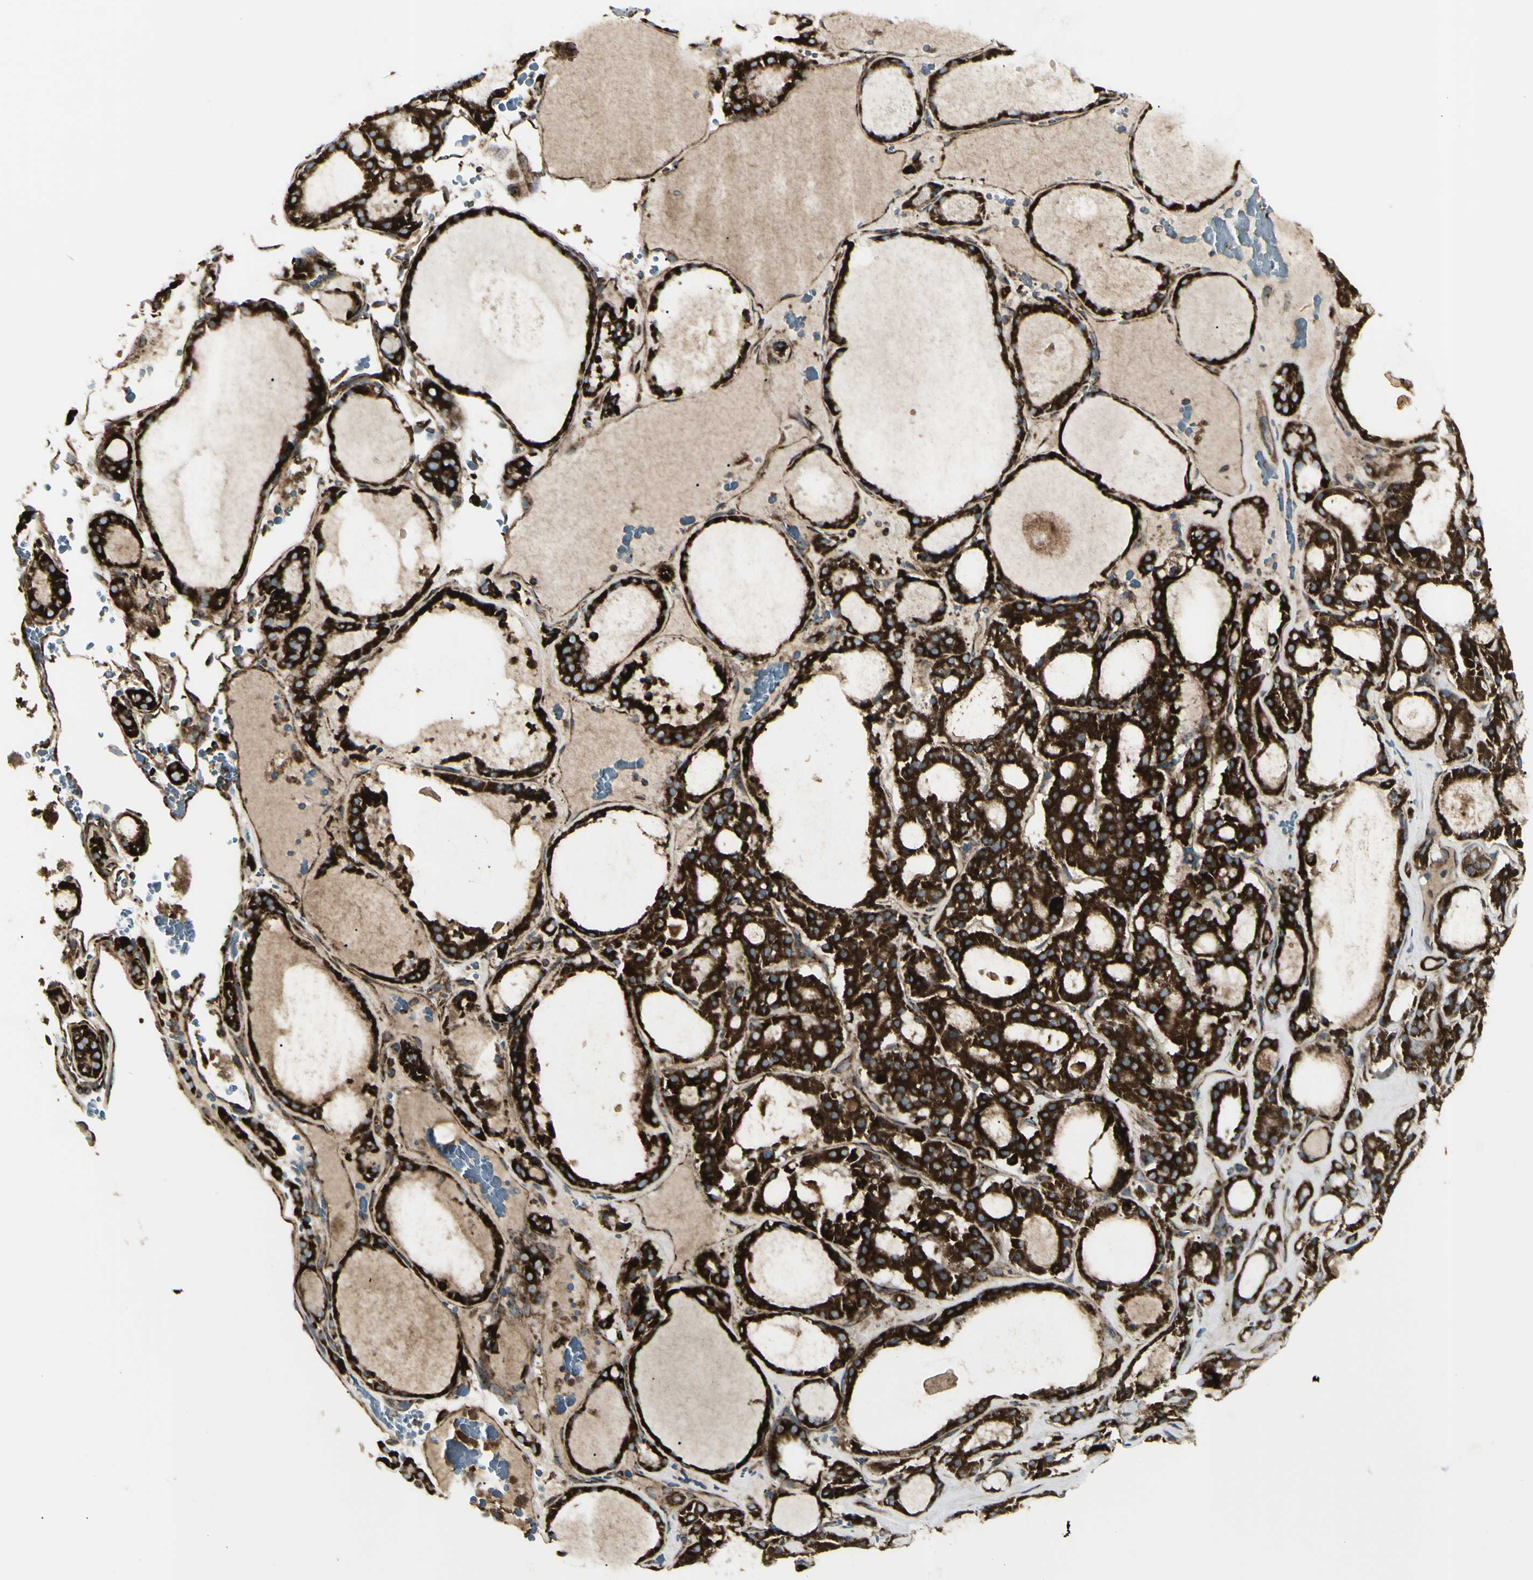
{"staining": {"intensity": "strong", "quantity": ">75%", "location": "cytoplasmic/membranous"}, "tissue": "thyroid gland", "cell_type": "Glandular cells", "image_type": "normal", "snomed": [{"axis": "morphology", "description": "Normal tissue, NOS"}, {"axis": "morphology", "description": "Carcinoma, NOS"}, {"axis": "topography", "description": "Thyroid gland"}], "caption": "A high amount of strong cytoplasmic/membranous expression is present in about >75% of glandular cells in normal thyroid gland. Nuclei are stained in blue.", "gene": "CYB5R1", "patient": {"sex": "female", "age": 86}}